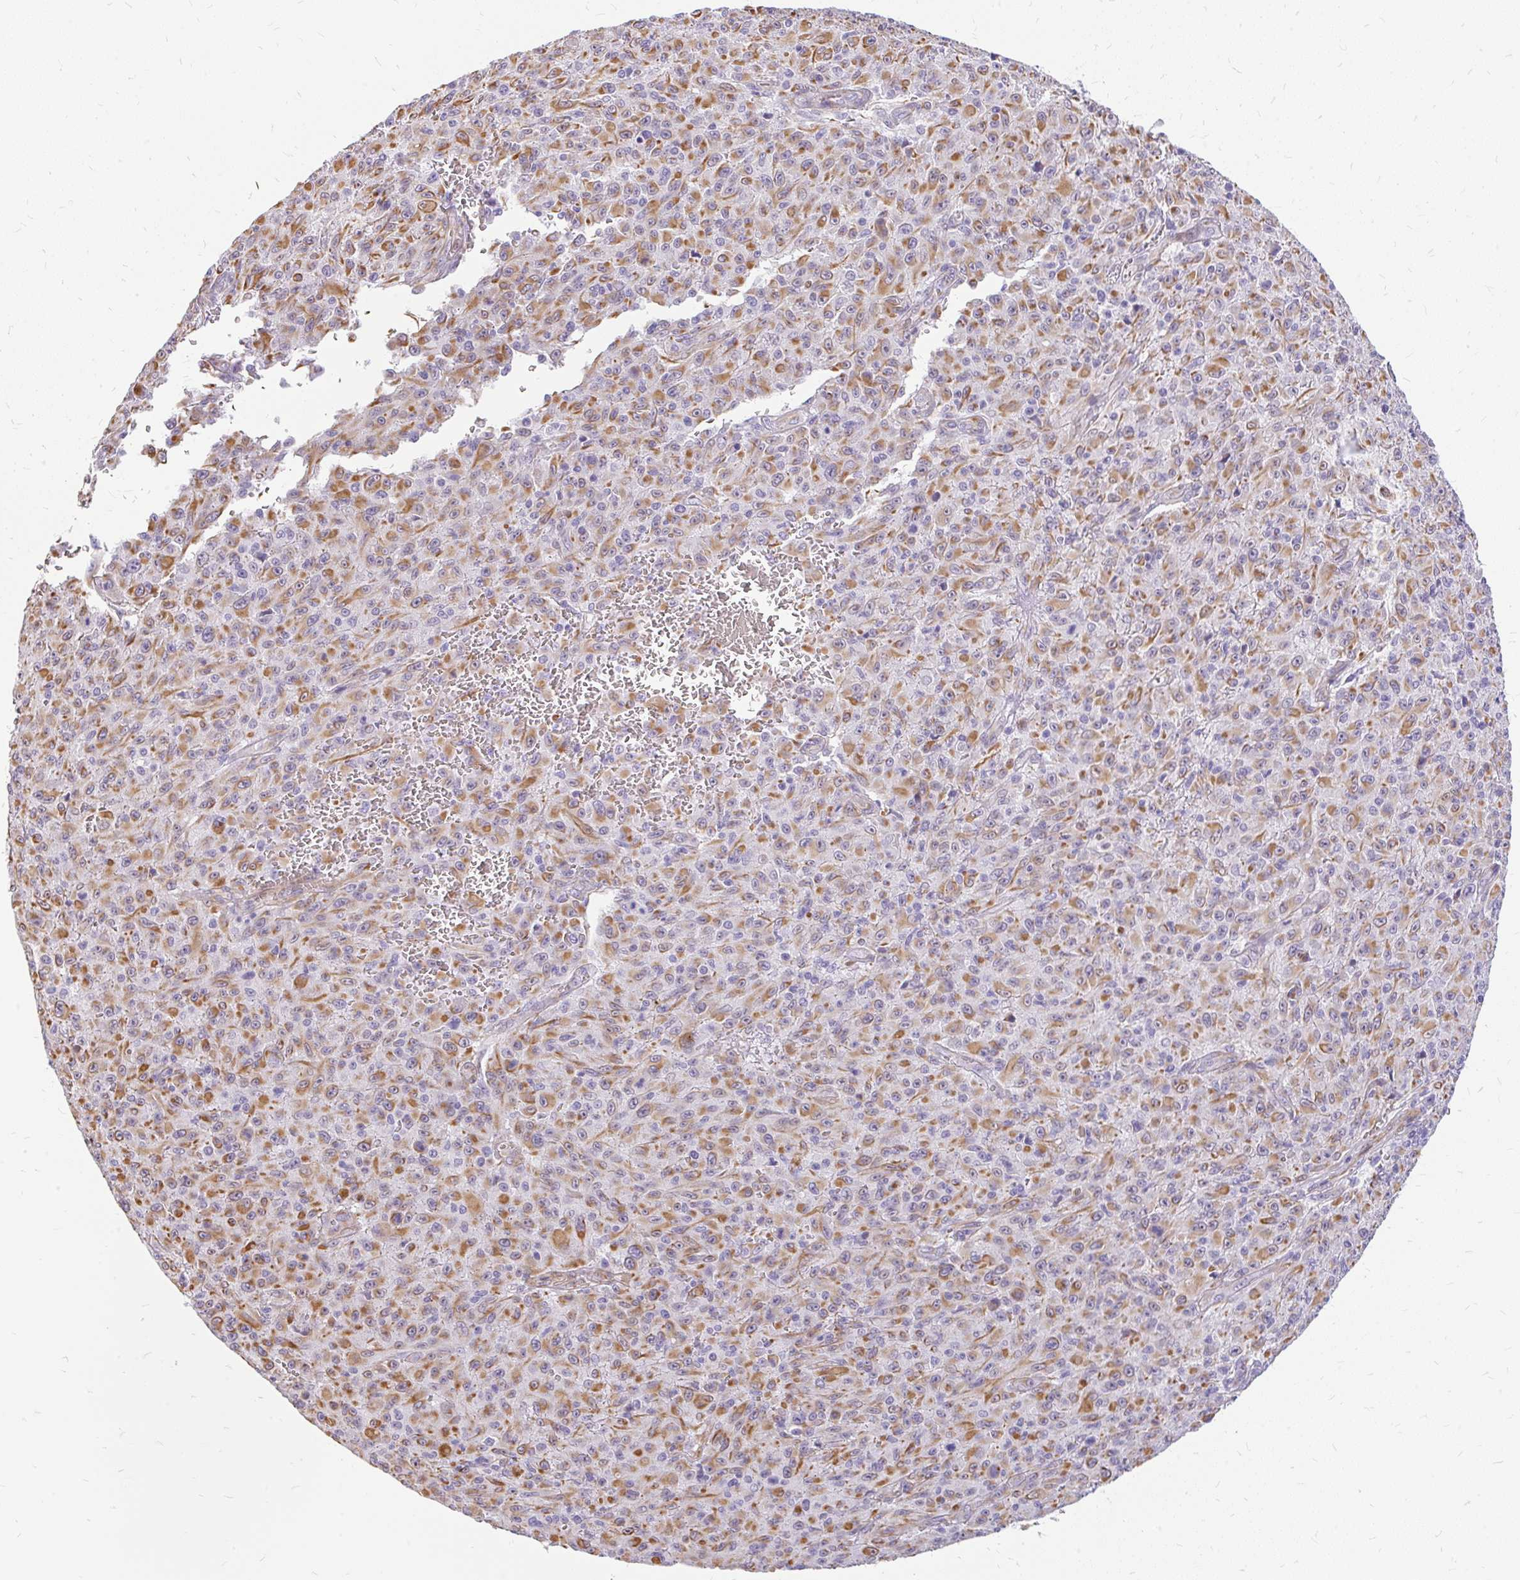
{"staining": {"intensity": "moderate", "quantity": "25%-75%", "location": "cytoplasmic/membranous"}, "tissue": "melanoma", "cell_type": "Tumor cells", "image_type": "cancer", "snomed": [{"axis": "morphology", "description": "Malignant melanoma, NOS"}, {"axis": "topography", "description": "Skin"}], "caption": "Malignant melanoma was stained to show a protein in brown. There is medium levels of moderate cytoplasmic/membranous expression in about 25%-75% of tumor cells.", "gene": "FAM83C", "patient": {"sex": "male", "age": 46}}